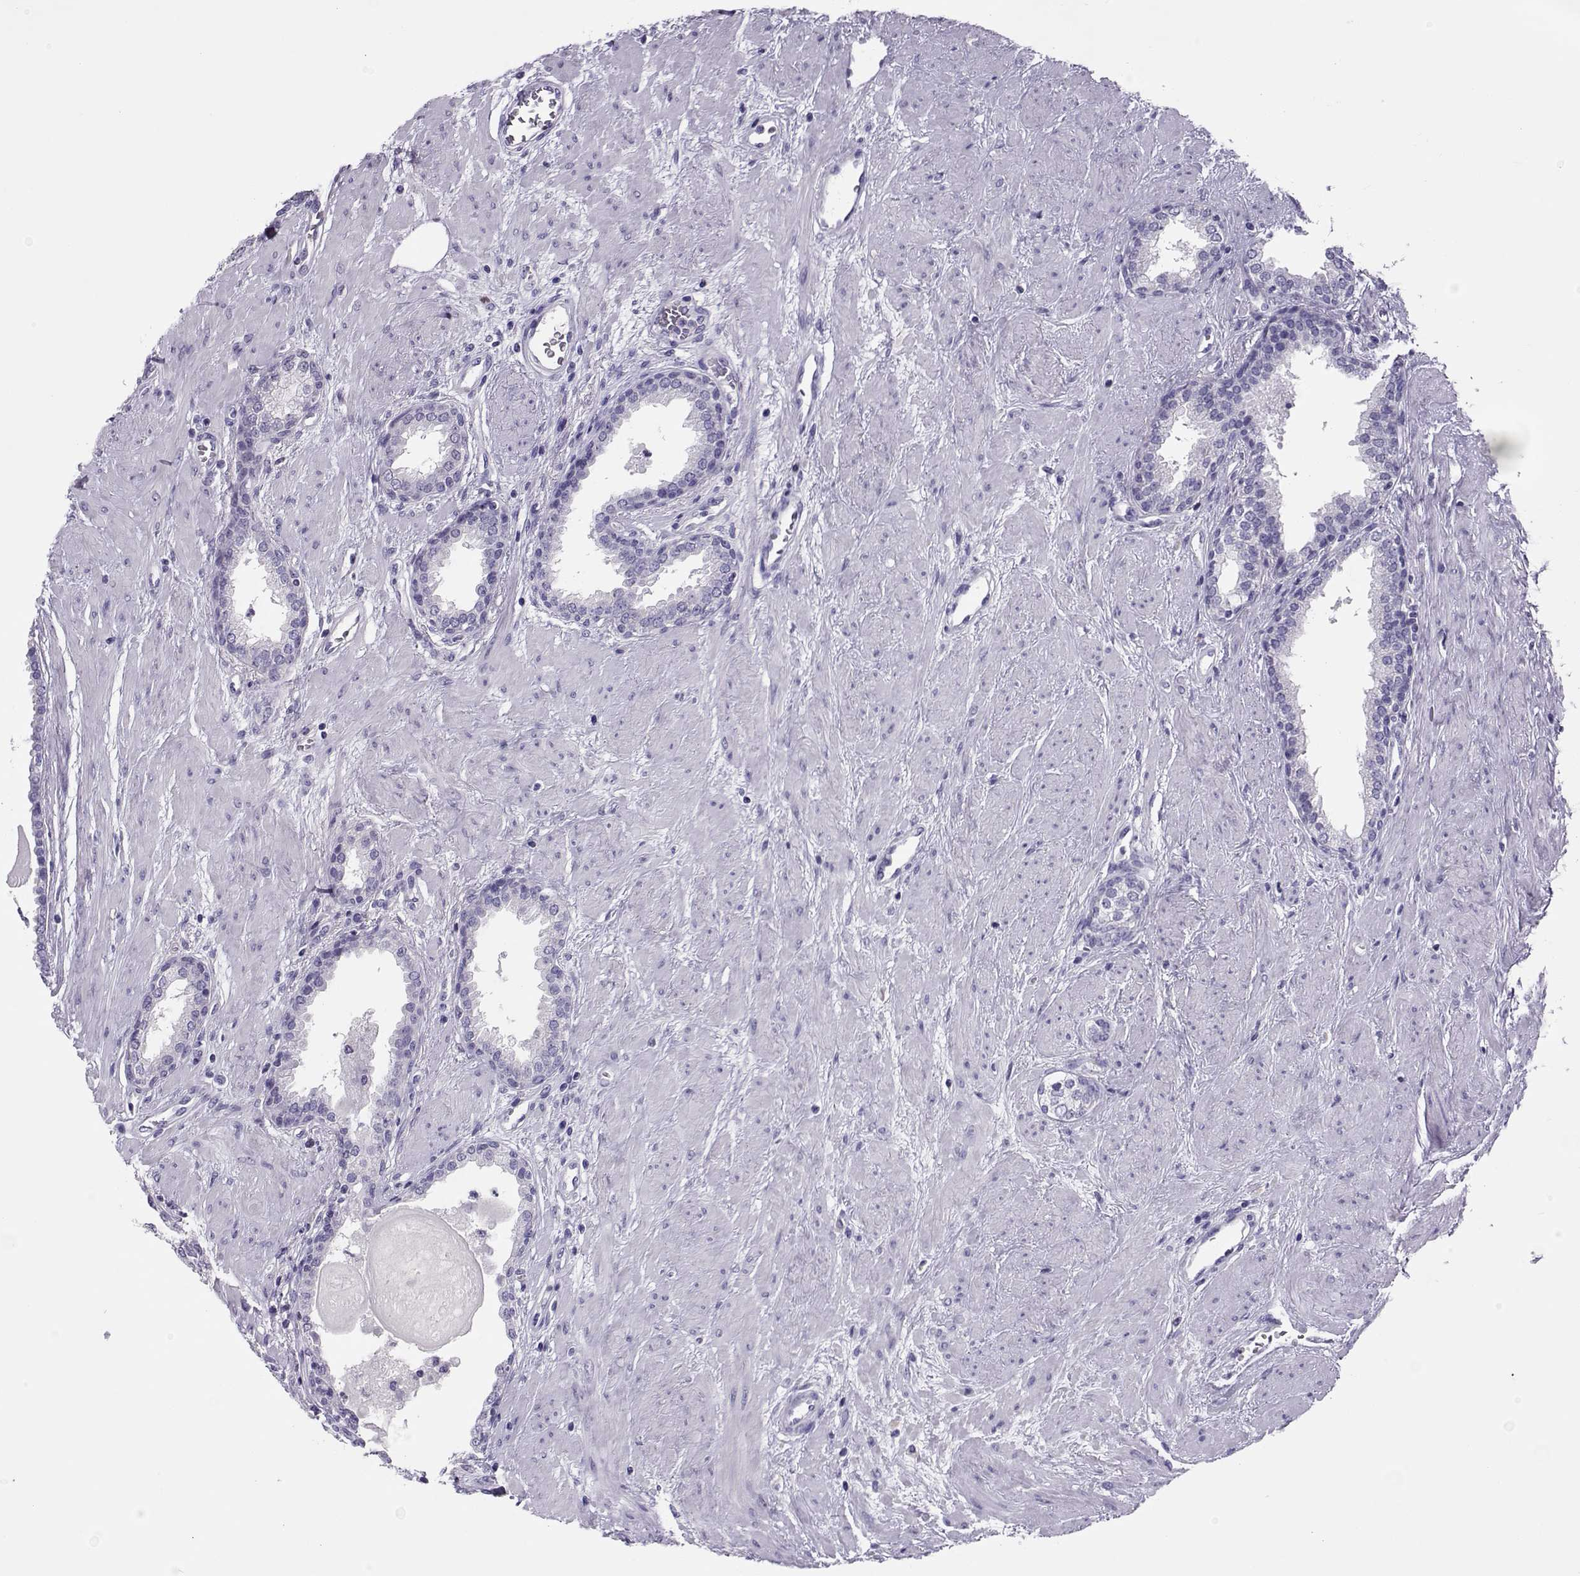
{"staining": {"intensity": "negative", "quantity": "none", "location": "none"}, "tissue": "prostate", "cell_type": "Glandular cells", "image_type": "normal", "snomed": [{"axis": "morphology", "description": "Normal tissue, NOS"}, {"axis": "topography", "description": "Prostate"}], "caption": "An image of human prostate is negative for staining in glandular cells. (IHC, brightfield microscopy, high magnification).", "gene": "LINGO1", "patient": {"sex": "male", "age": 51}}